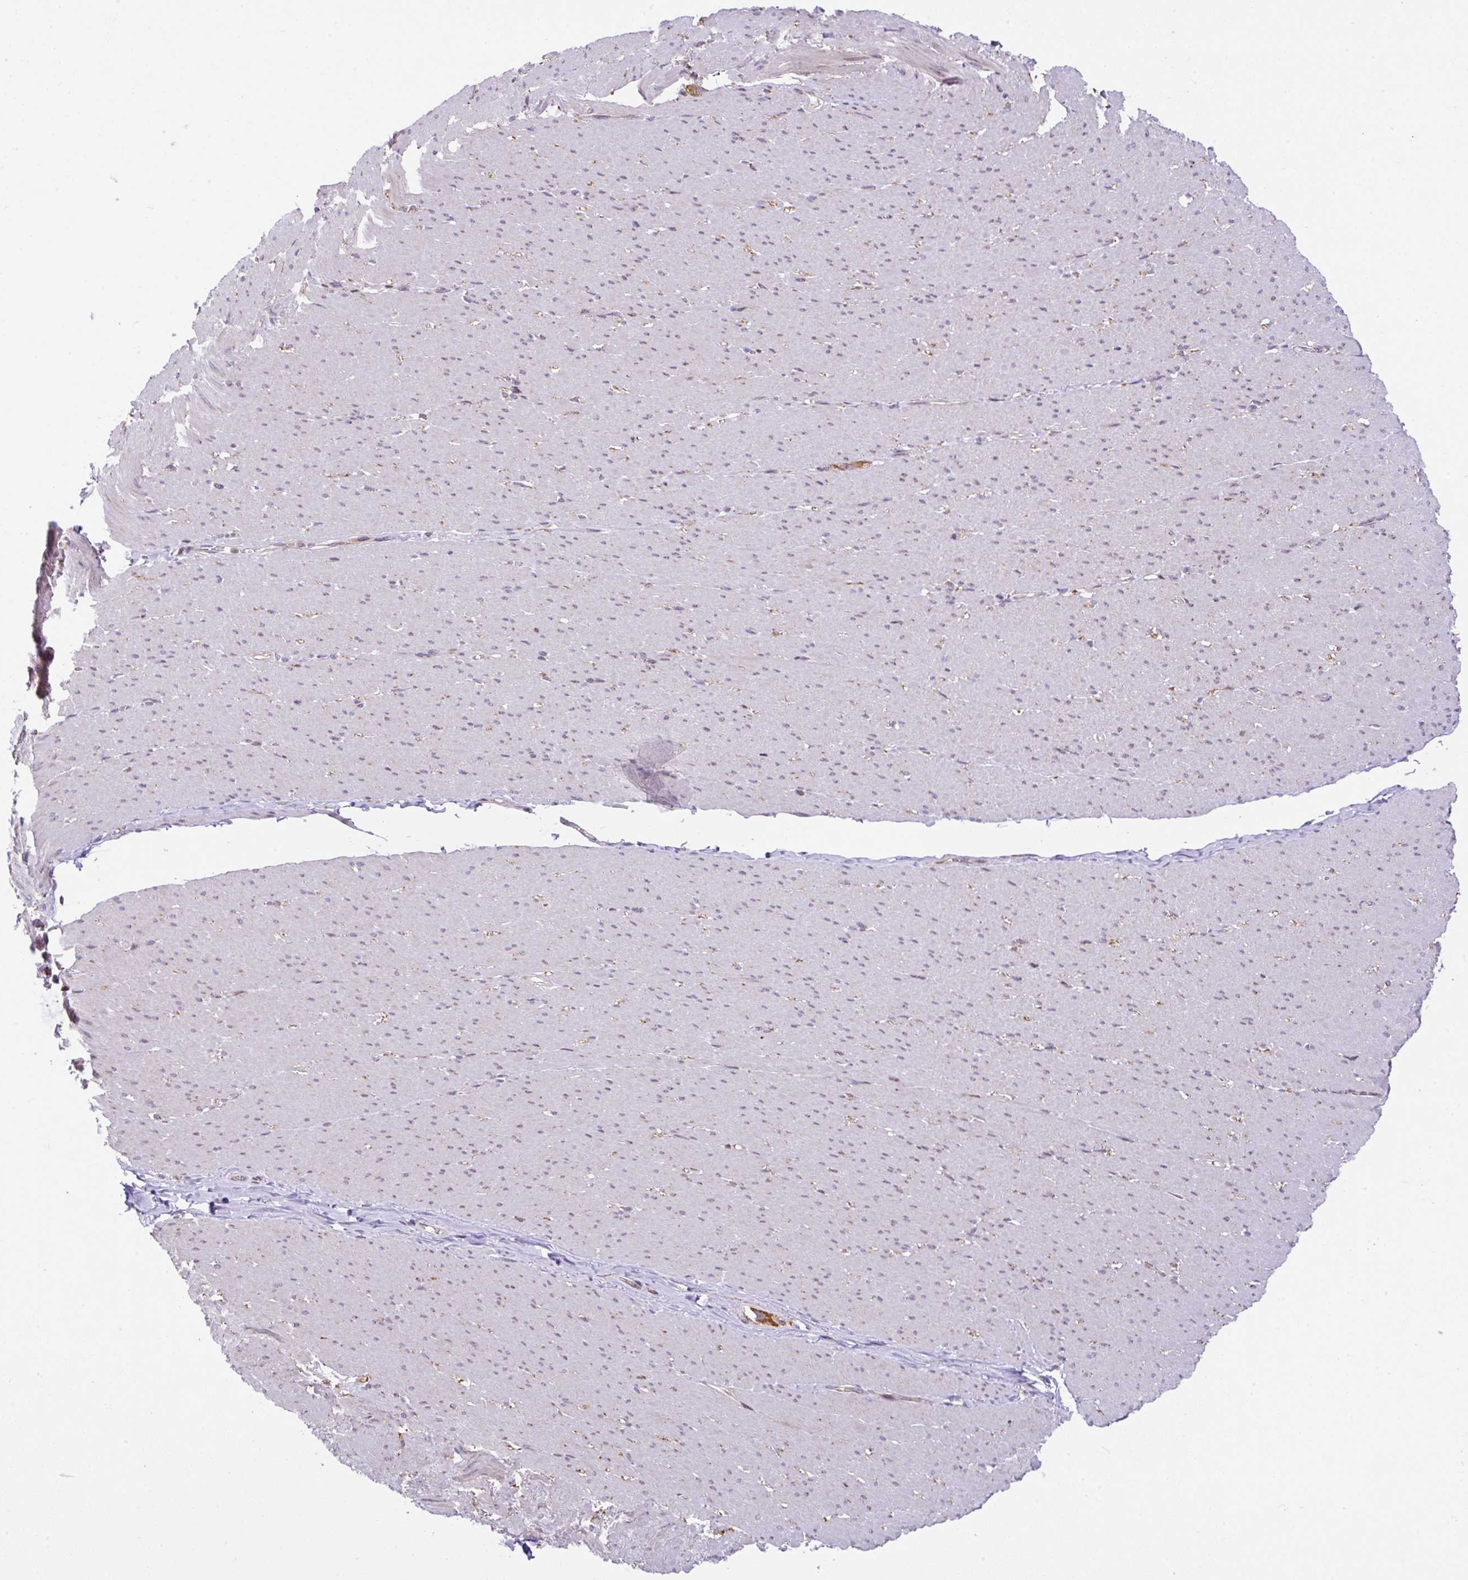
{"staining": {"intensity": "negative", "quantity": "none", "location": "none"}, "tissue": "smooth muscle", "cell_type": "Smooth muscle cells", "image_type": "normal", "snomed": [{"axis": "morphology", "description": "Normal tissue, NOS"}, {"axis": "topography", "description": "Smooth muscle"}, {"axis": "topography", "description": "Rectum"}], "caption": "Immunohistochemical staining of normal human smooth muscle demonstrates no significant positivity in smooth muscle cells. (IHC, brightfield microscopy, high magnification).", "gene": "FIGNL1", "patient": {"sex": "male", "age": 53}}